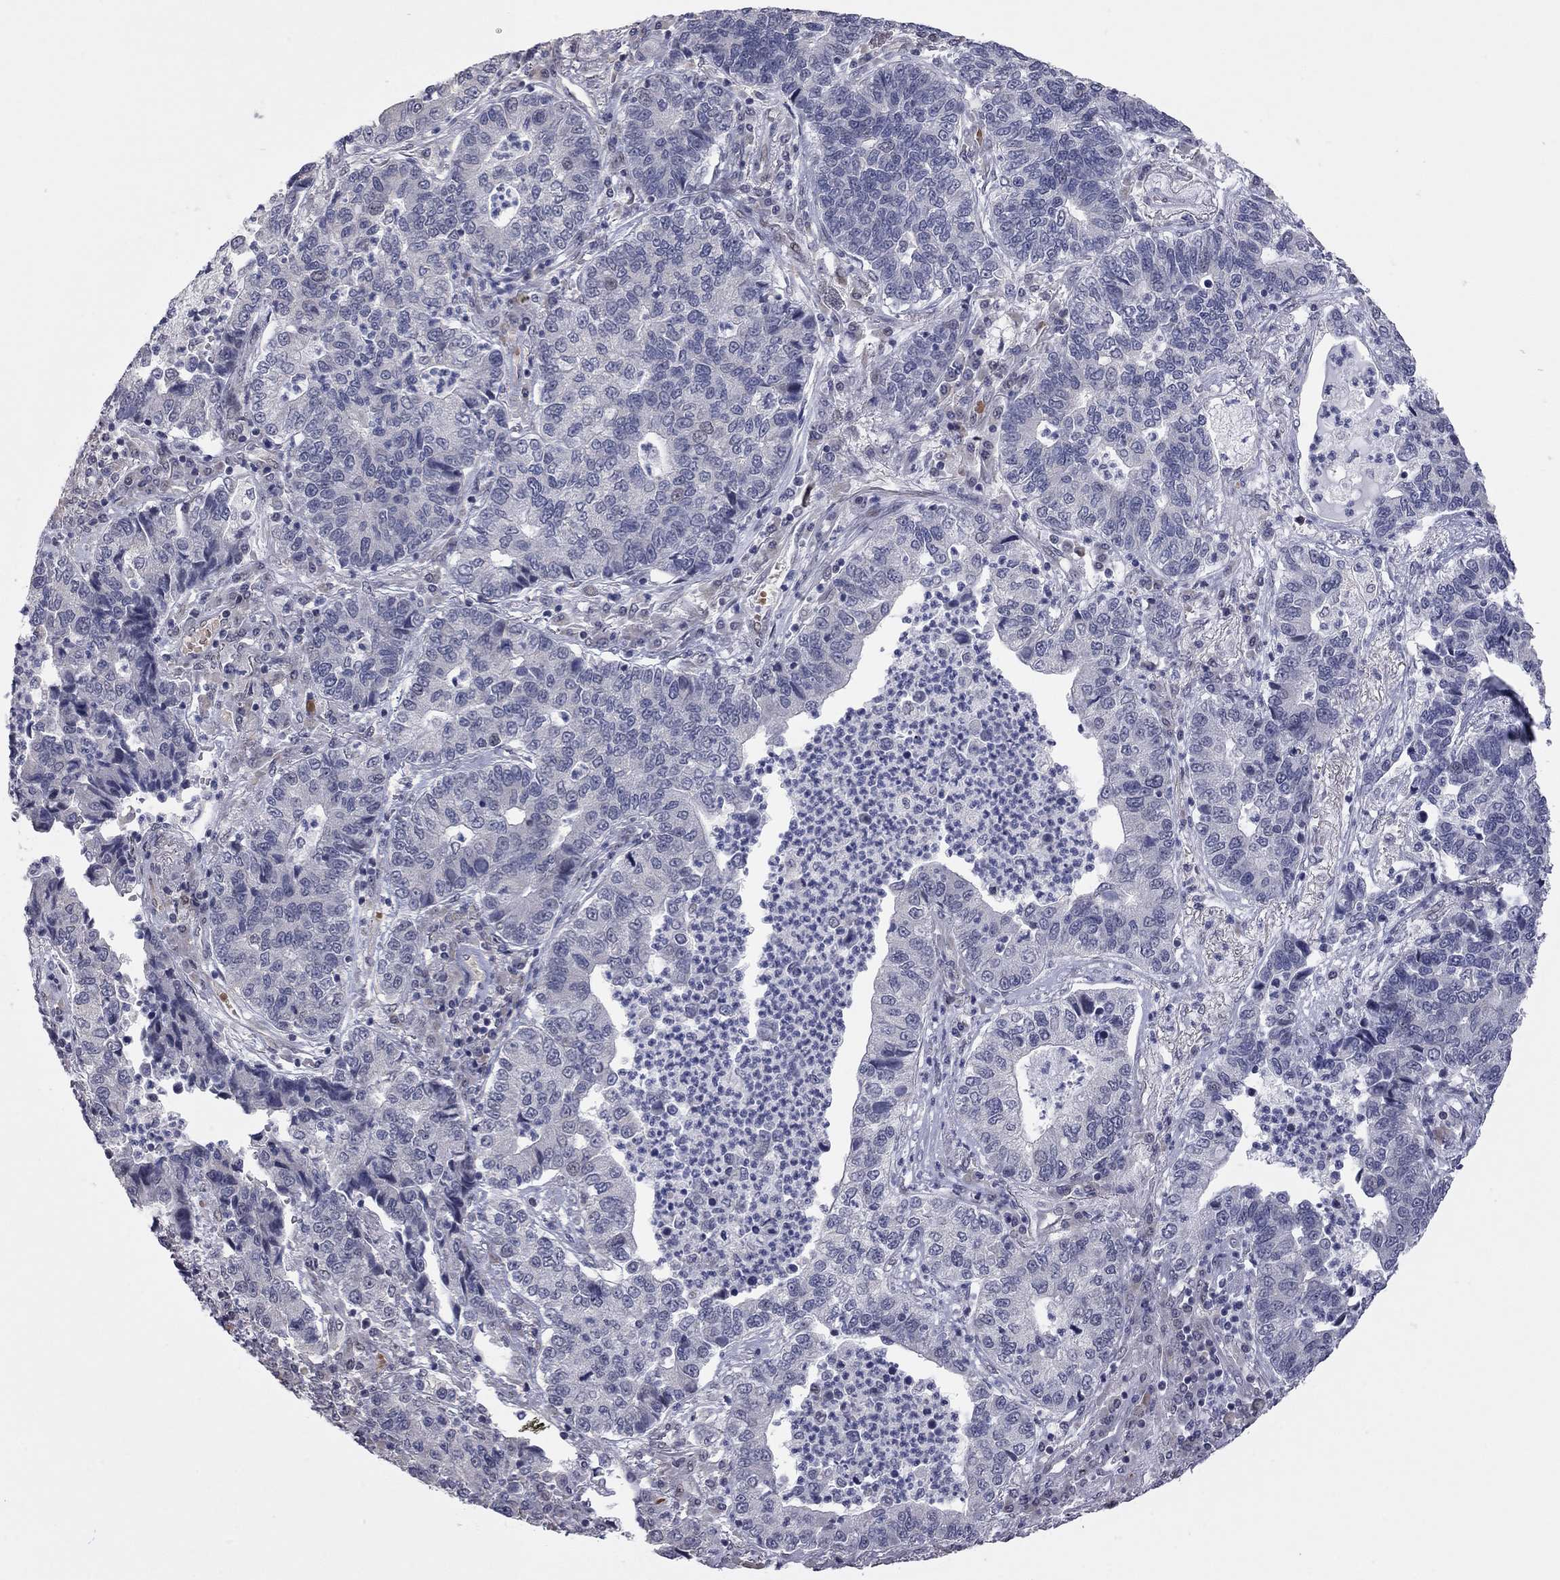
{"staining": {"intensity": "negative", "quantity": "none", "location": "none"}, "tissue": "lung cancer", "cell_type": "Tumor cells", "image_type": "cancer", "snomed": [{"axis": "morphology", "description": "Adenocarcinoma, NOS"}, {"axis": "topography", "description": "Lung"}], "caption": "An image of human adenocarcinoma (lung) is negative for staining in tumor cells. (Immunohistochemistry (ihc), brightfield microscopy, high magnification).", "gene": "MC3R", "patient": {"sex": "female", "age": 57}}